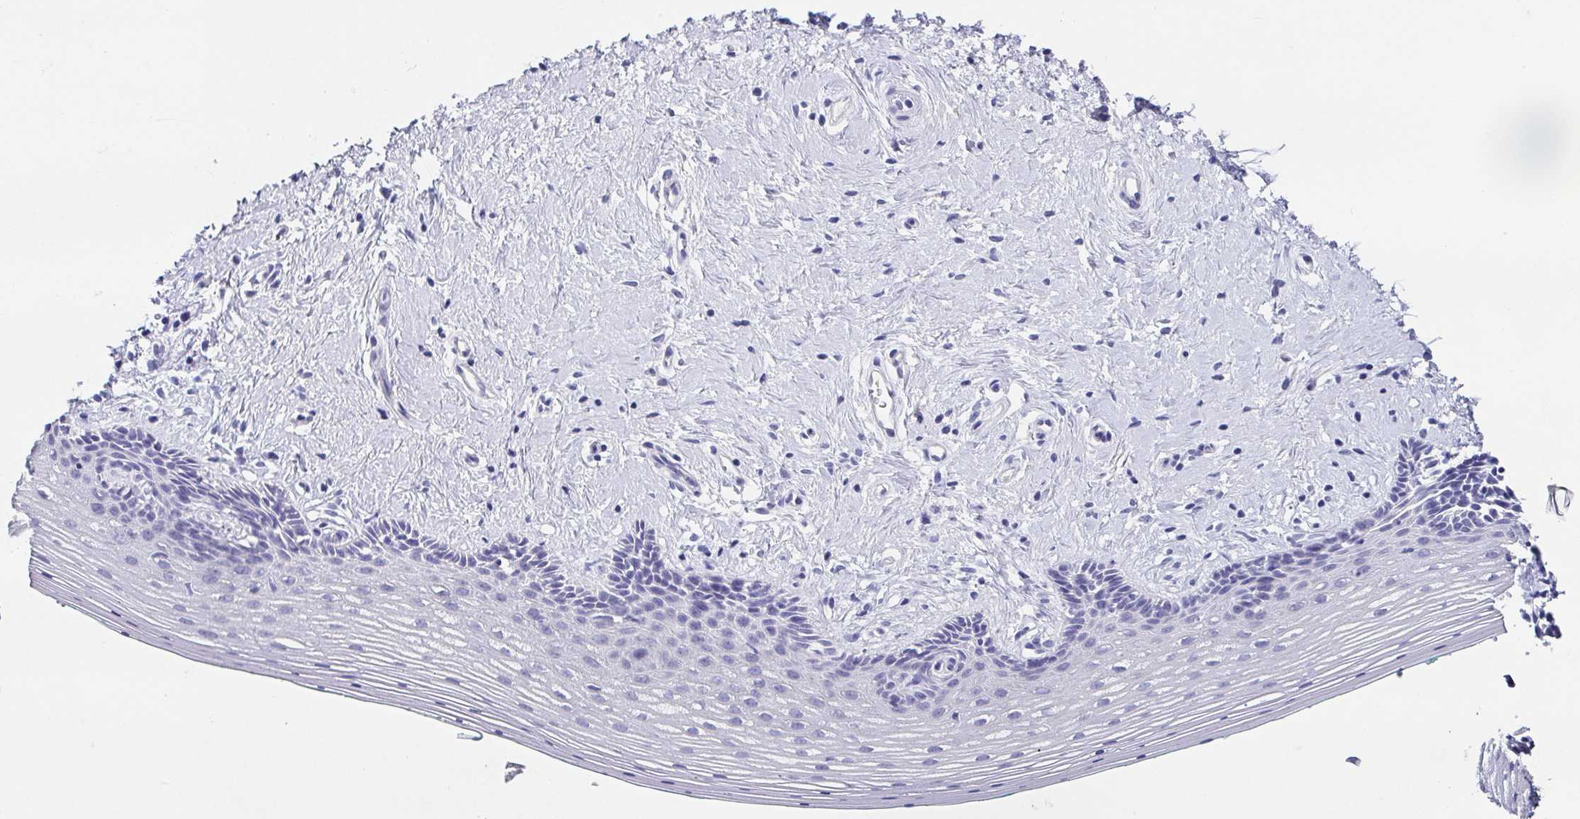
{"staining": {"intensity": "negative", "quantity": "none", "location": "none"}, "tissue": "vagina", "cell_type": "Squamous epithelial cells", "image_type": "normal", "snomed": [{"axis": "morphology", "description": "Normal tissue, NOS"}, {"axis": "topography", "description": "Vagina"}], "caption": "Photomicrograph shows no protein expression in squamous epithelial cells of unremarkable vagina. (DAB (3,3'-diaminobenzidine) IHC, high magnification).", "gene": "RDH11", "patient": {"sex": "female", "age": 42}}